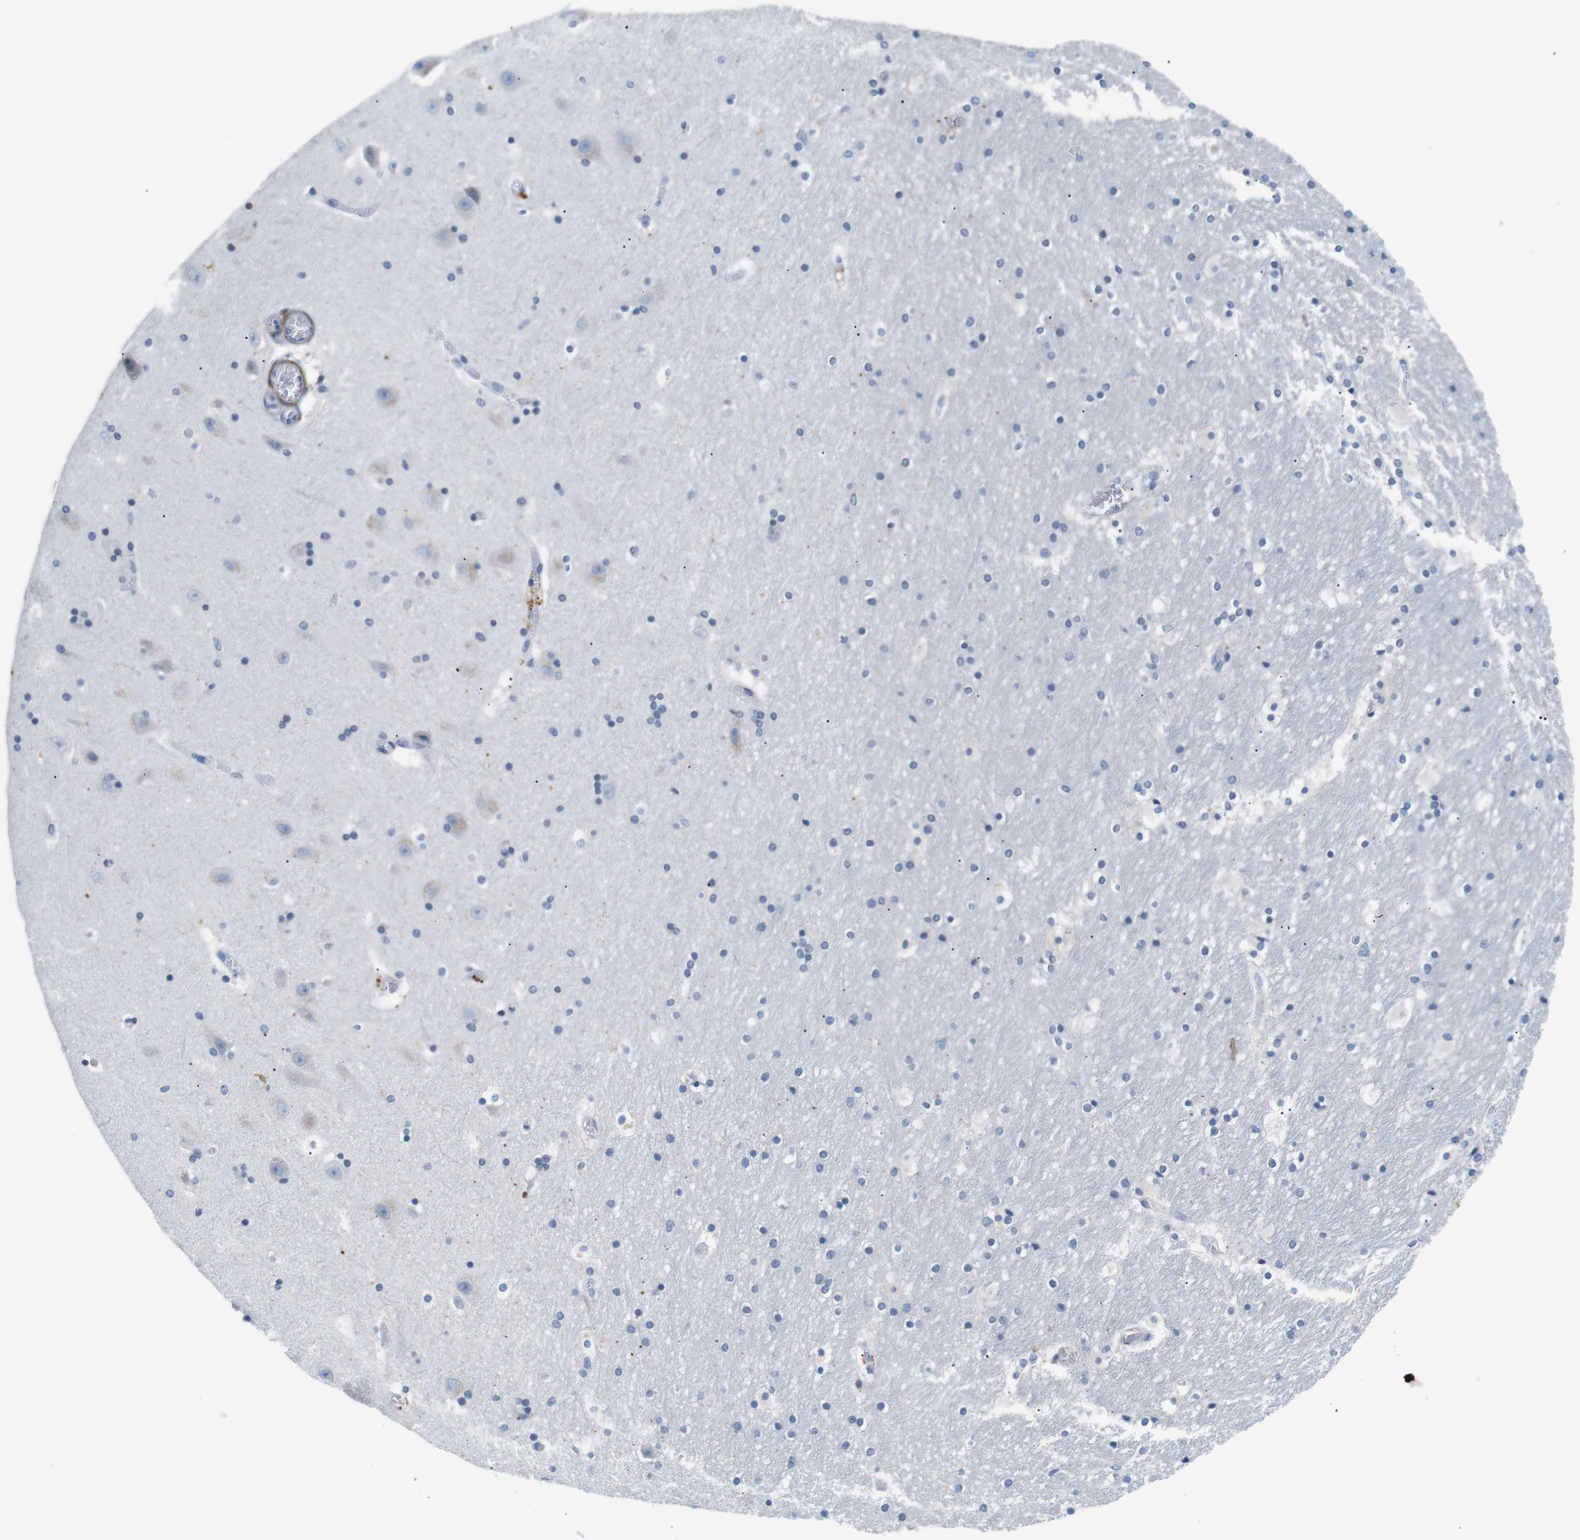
{"staining": {"intensity": "negative", "quantity": "none", "location": "none"}, "tissue": "hippocampus", "cell_type": "Glial cells", "image_type": "normal", "snomed": [{"axis": "morphology", "description": "Normal tissue, NOS"}, {"axis": "topography", "description": "Hippocampus"}], "caption": "Immunohistochemistry (IHC) image of normal hippocampus: human hippocampus stained with DAB reveals no significant protein expression in glial cells. (IHC, brightfield microscopy, high magnification).", "gene": "UNC5CL", "patient": {"sex": "male", "age": 45}}